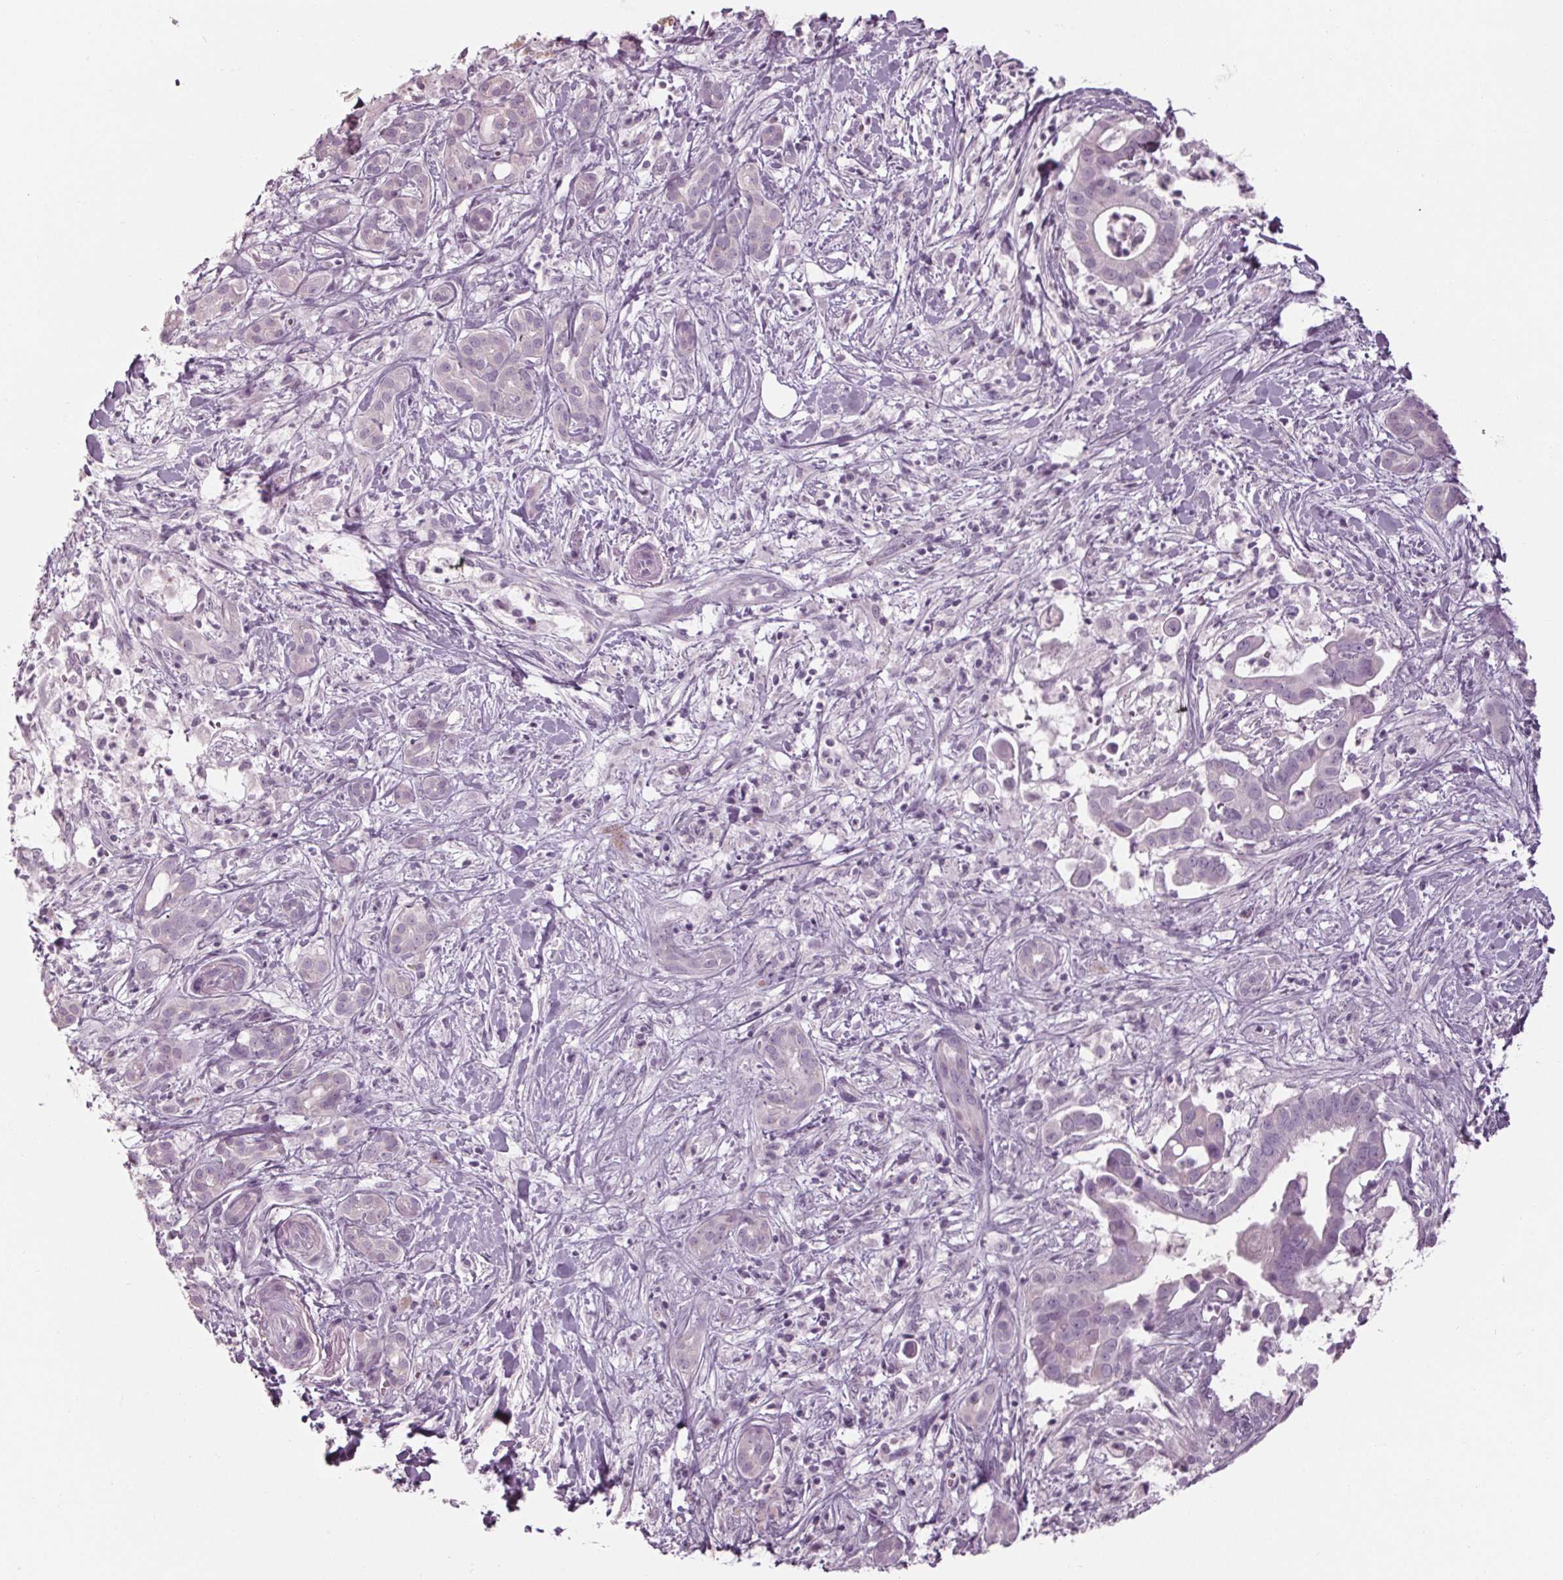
{"staining": {"intensity": "negative", "quantity": "none", "location": "none"}, "tissue": "pancreatic cancer", "cell_type": "Tumor cells", "image_type": "cancer", "snomed": [{"axis": "morphology", "description": "Adenocarcinoma, NOS"}, {"axis": "topography", "description": "Pancreas"}], "caption": "The photomicrograph shows no staining of tumor cells in adenocarcinoma (pancreatic).", "gene": "TNNC2", "patient": {"sex": "male", "age": 61}}